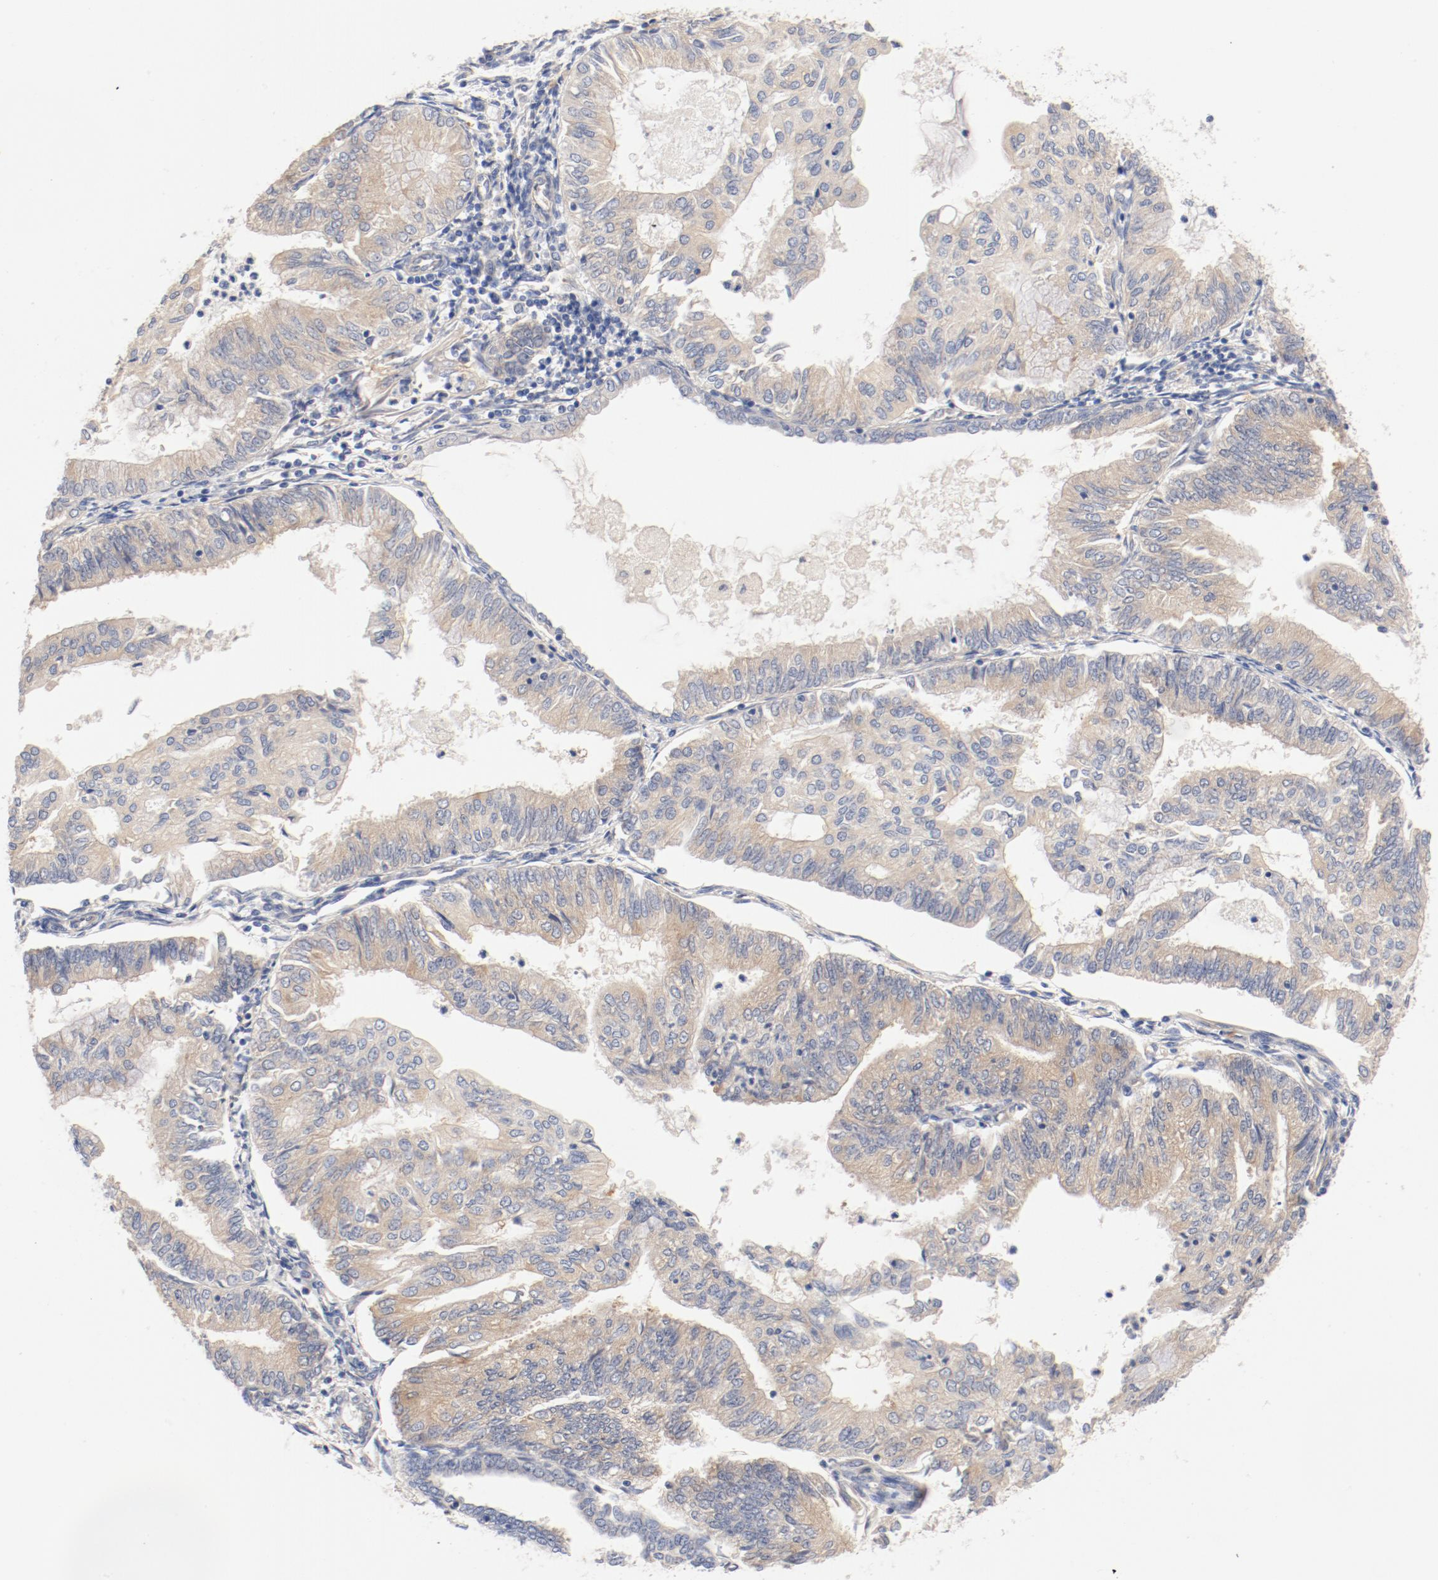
{"staining": {"intensity": "moderate", "quantity": "25%-75%", "location": "cytoplasmic/membranous"}, "tissue": "endometrial cancer", "cell_type": "Tumor cells", "image_type": "cancer", "snomed": [{"axis": "morphology", "description": "Adenocarcinoma, NOS"}, {"axis": "topography", "description": "Endometrium"}], "caption": "This is a micrograph of immunohistochemistry staining of endometrial cancer (adenocarcinoma), which shows moderate positivity in the cytoplasmic/membranous of tumor cells.", "gene": "DYNC1H1", "patient": {"sex": "female", "age": 59}}